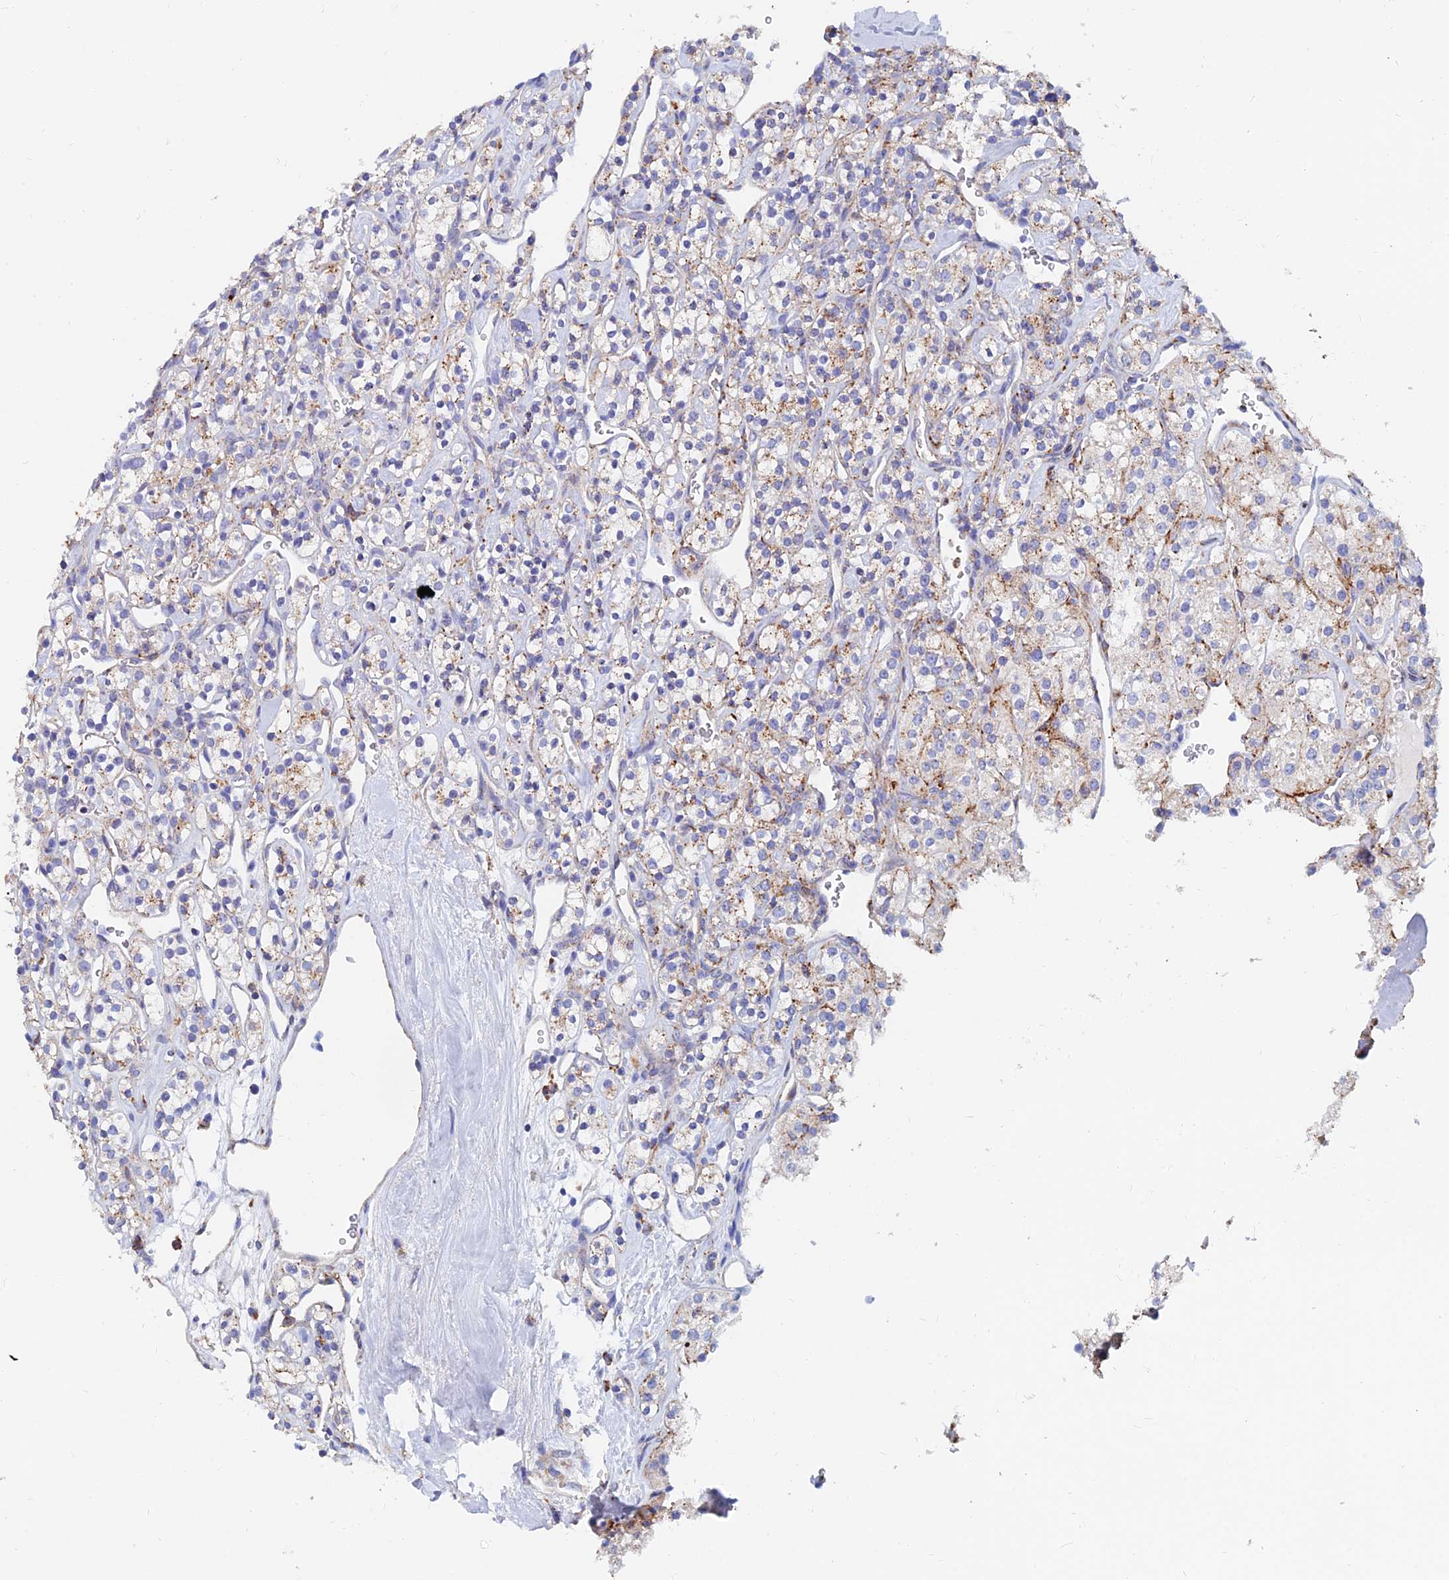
{"staining": {"intensity": "moderate", "quantity": ">75%", "location": "cytoplasmic/membranous"}, "tissue": "renal cancer", "cell_type": "Tumor cells", "image_type": "cancer", "snomed": [{"axis": "morphology", "description": "Adenocarcinoma, NOS"}, {"axis": "topography", "description": "Kidney"}], "caption": "A photomicrograph showing moderate cytoplasmic/membranous positivity in approximately >75% of tumor cells in renal adenocarcinoma, as visualized by brown immunohistochemical staining.", "gene": "SPNS1", "patient": {"sex": "male", "age": 77}}